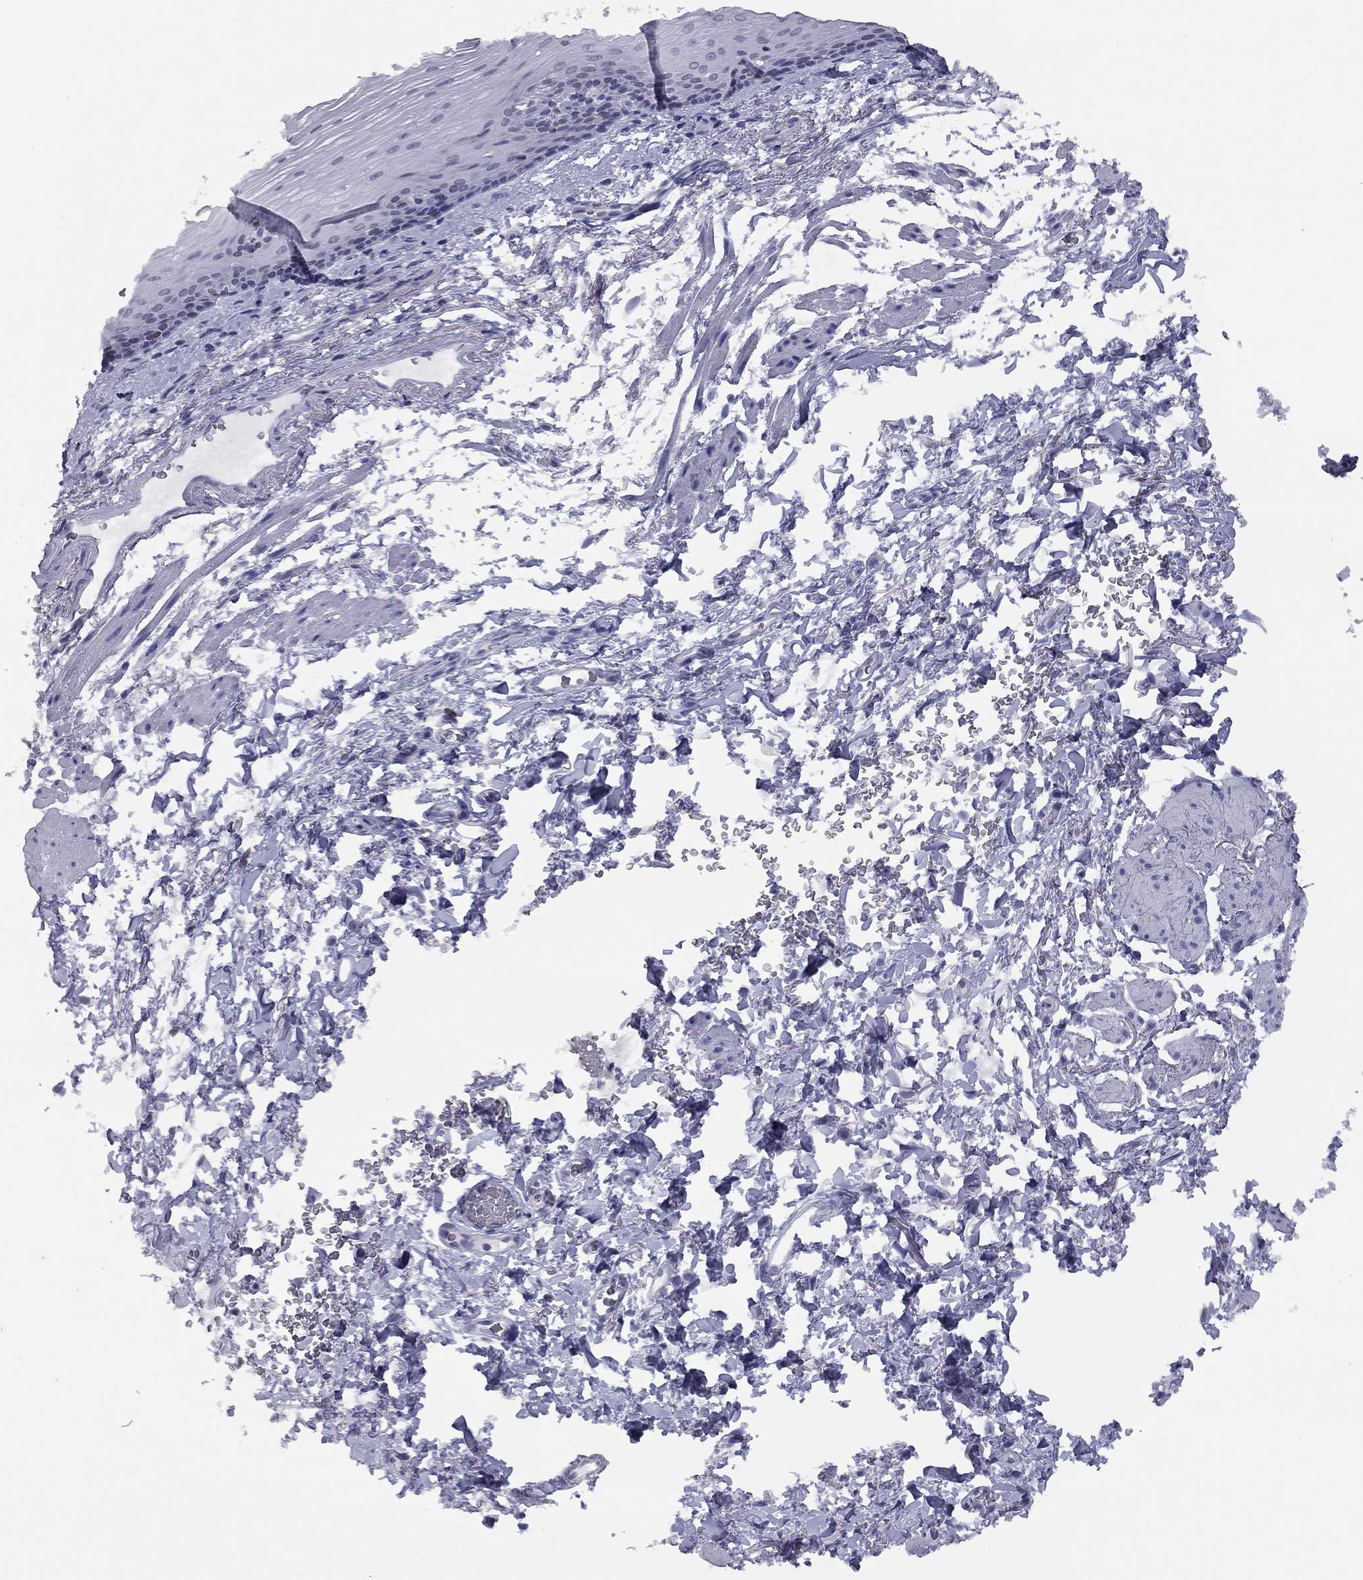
{"staining": {"intensity": "negative", "quantity": "none", "location": "none"}, "tissue": "esophagus", "cell_type": "Squamous epithelial cells", "image_type": "normal", "snomed": [{"axis": "morphology", "description": "Normal tissue, NOS"}, {"axis": "topography", "description": "Esophagus"}], "caption": "Immunohistochemical staining of unremarkable esophagus demonstrates no significant staining in squamous epithelial cells.", "gene": "ESPL1", "patient": {"sex": "male", "age": 76}}